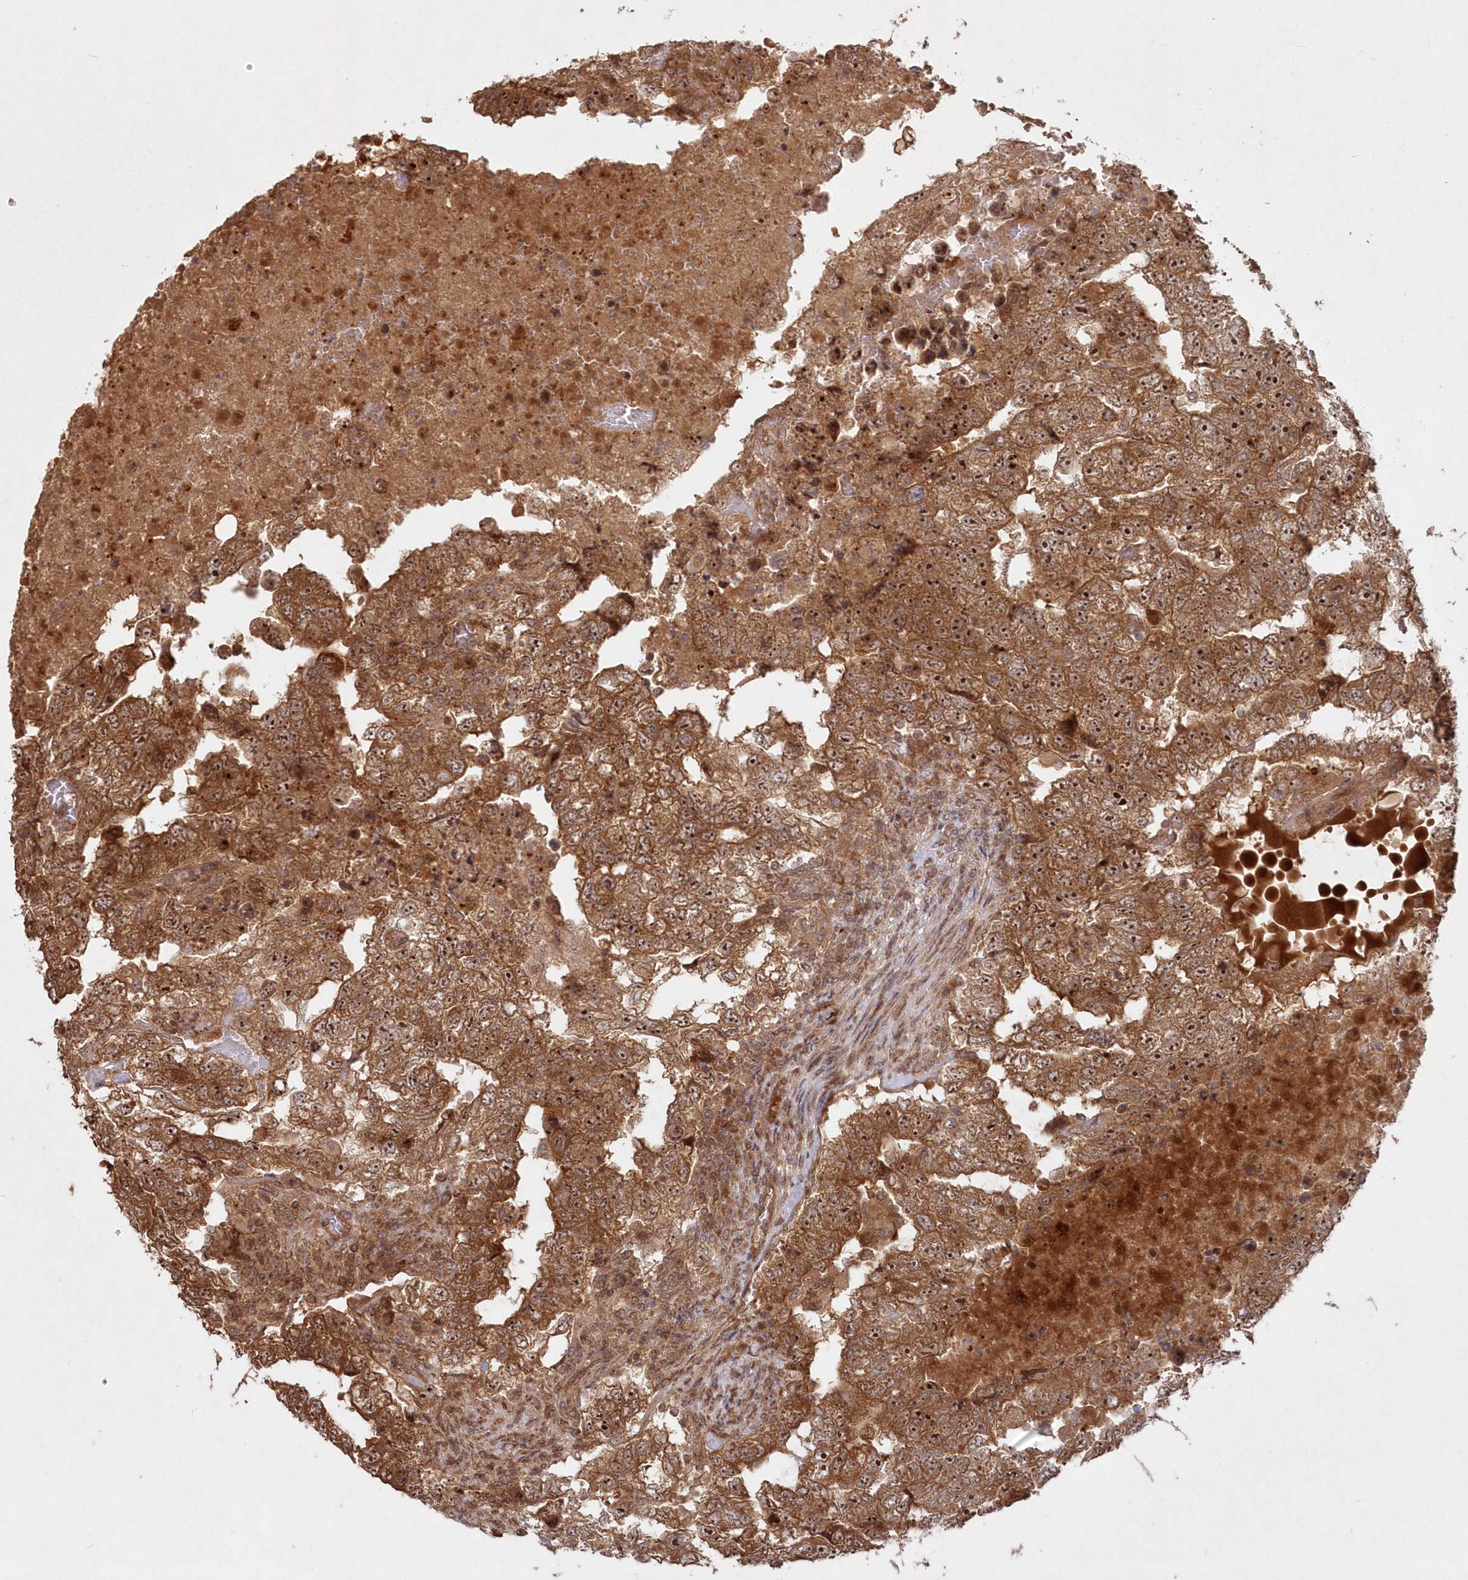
{"staining": {"intensity": "moderate", "quantity": ">75%", "location": "cytoplasmic/membranous,nuclear"}, "tissue": "testis cancer", "cell_type": "Tumor cells", "image_type": "cancer", "snomed": [{"axis": "morphology", "description": "Carcinoma, Embryonal, NOS"}, {"axis": "topography", "description": "Testis"}], "caption": "Testis cancer stained for a protein (brown) exhibits moderate cytoplasmic/membranous and nuclear positive staining in about >75% of tumor cells.", "gene": "SERINC1", "patient": {"sex": "male", "age": 36}}